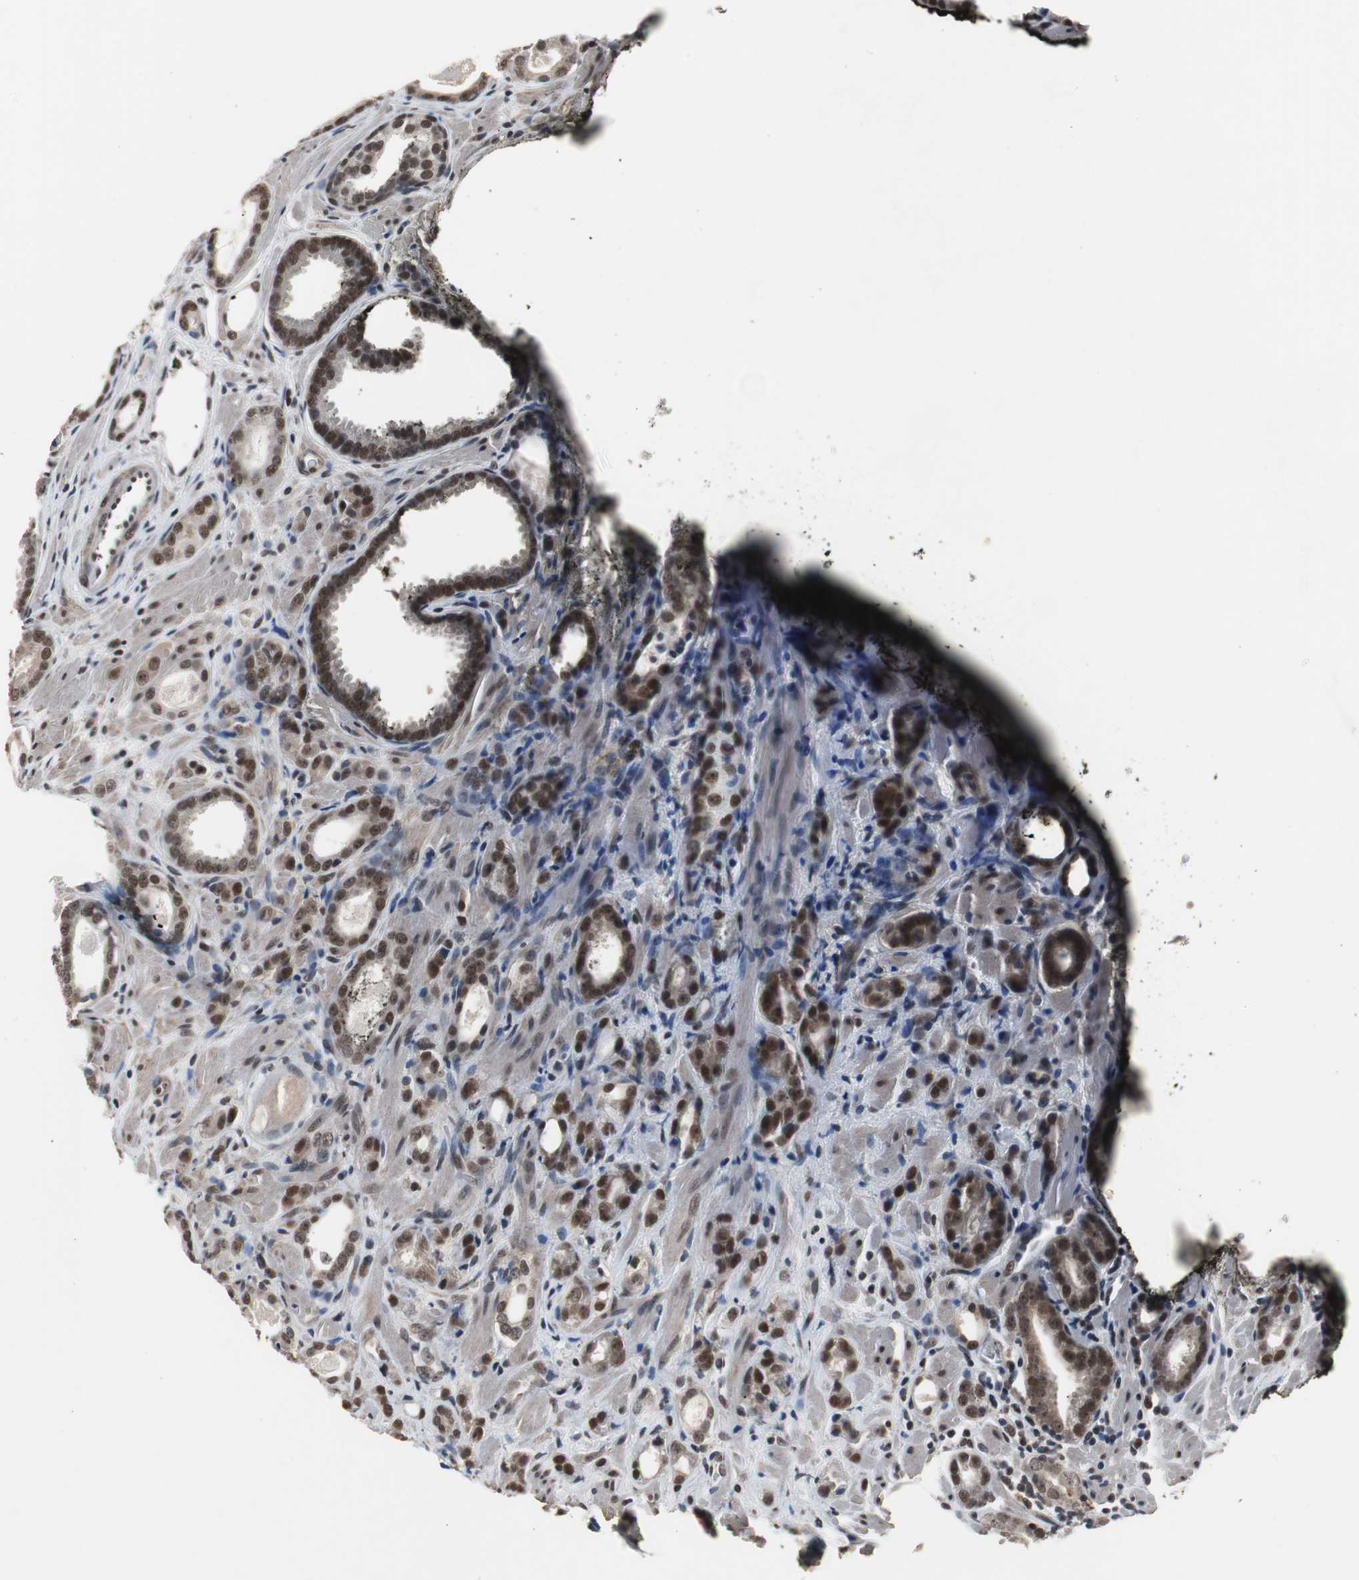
{"staining": {"intensity": "strong", "quantity": ">75%", "location": "nuclear"}, "tissue": "prostate cancer", "cell_type": "Tumor cells", "image_type": "cancer", "snomed": [{"axis": "morphology", "description": "Adenocarcinoma, Low grade"}, {"axis": "topography", "description": "Prostate"}], "caption": "Adenocarcinoma (low-grade) (prostate) tissue shows strong nuclear positivity in approximately >75% of tumor cells, visualized by immunohistochemistry.", "gene": "TAF7", "patient": {"sex": "male", "age": 57}}